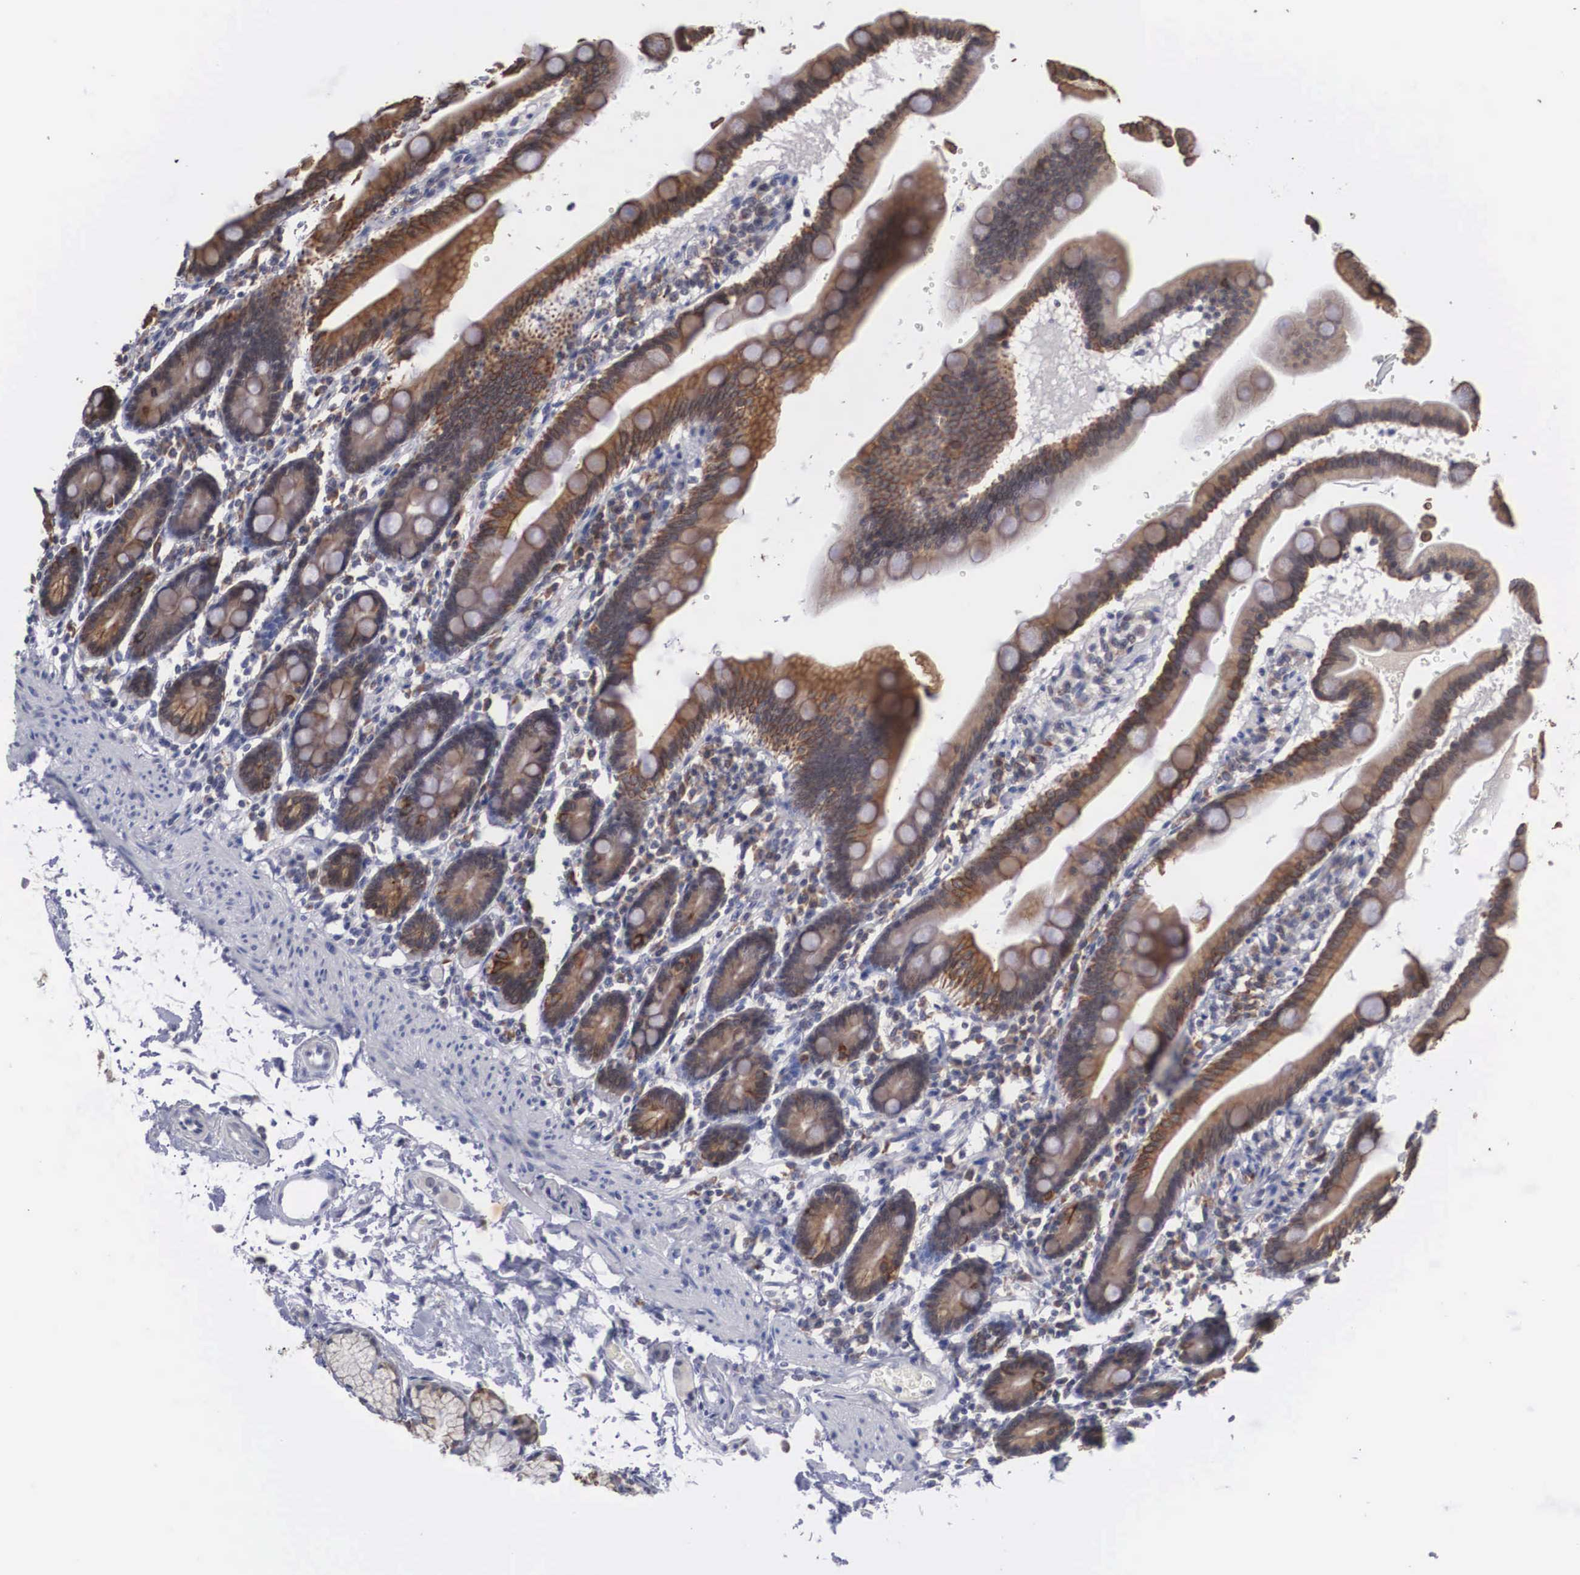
{"staining": {"intensity": "strong", "quantity": ">75%", "location": "cytoplasmic/membranous"}, "tissue": "duodenum", "cell_type": "Glandular cells", "image_type": "normal", "snomed": [{"axis": "morphology", "description": "Normal tissue, NOS"}, {"axis": "topography", "description": "Duodenum"}], "caption": "Immunohistochemical staining of unremarkable human duodenum shows >75% levels of strong cytoplasmic/membranous protein expression in approximately >75% of glandular cells.", "gene": "WDR89", "patient": {"sex": "female", "age": 77}}